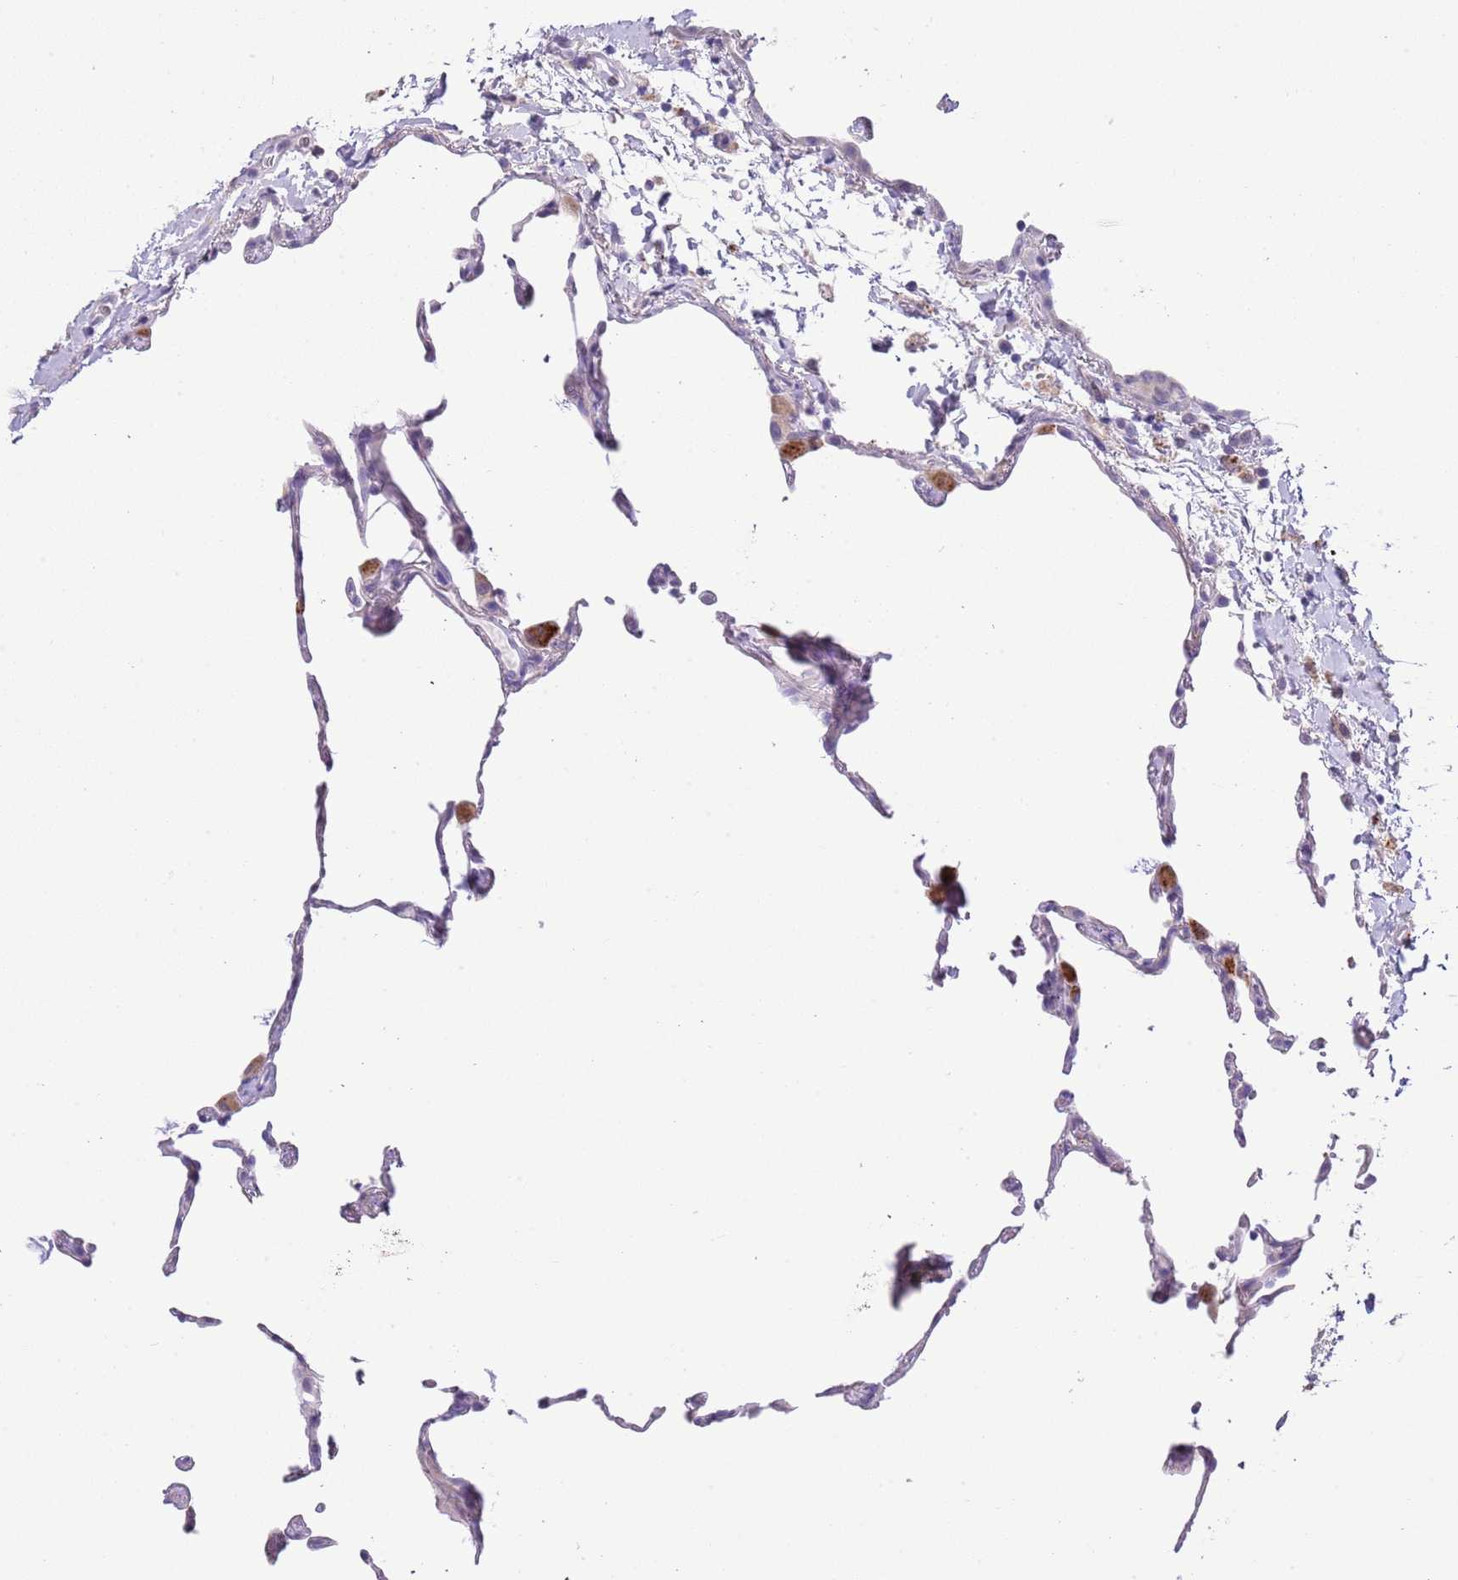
{"staining": {"intensity": "negative", "quantity": "none", "location": "none"}, "tissue": "lung", "cell_type": "Alveolar cells", "image_type": "normal", "snomed": [{"axis": "morphology", "description": "Normal tissue, NOS"}, {"axis": "topography", "description": "Lung"}], "caption": "IHC histopathology image of normal lung stained for a protein (brown), which reveals no staining in alveolar cells.", "gene": "ABHD17C", "patient": {"sex": "female", "age": 57}}